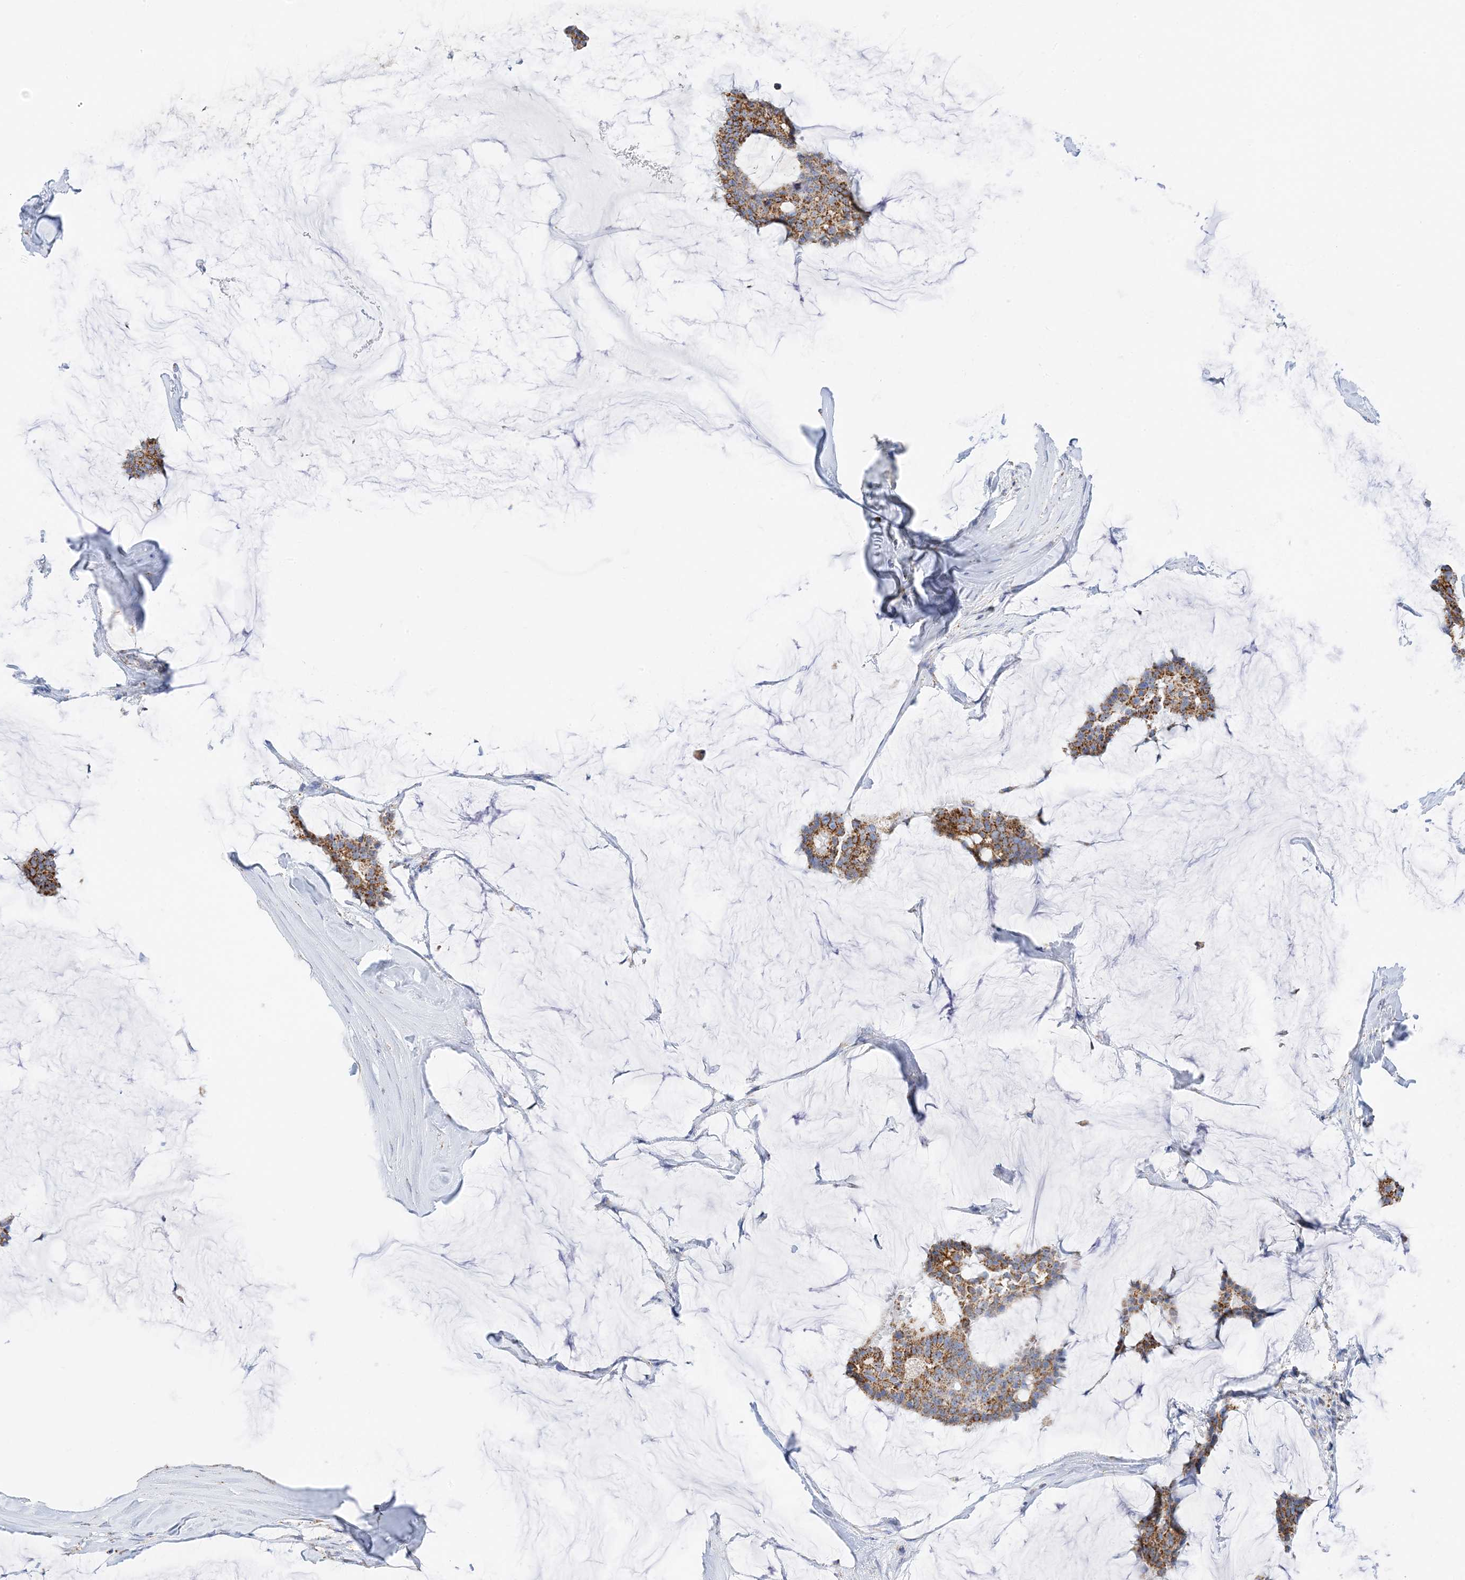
{"staining": {"intensity": "strong", "quantity": ">75%", "location": "cytoplasmic/membranous"}, "tissue": "breast cancer", "cell_type": "Tumor cells", "image_type": "cancer", "snomed": [{"axis": "morphology", "description": "Duct carcinoma"}, {"axis": "topography", "description": "Breast"}], "caption": "This photomicrograph demonstrates immunohistochemistry (IHC) staining of human breast cancer (invasive ductal carcinoma), with high strong cytoplasmic/membranous expression in about >75% of tumor cells.", "gene": "CAPN13", "patient": {"sex": "female", "age": 93}}